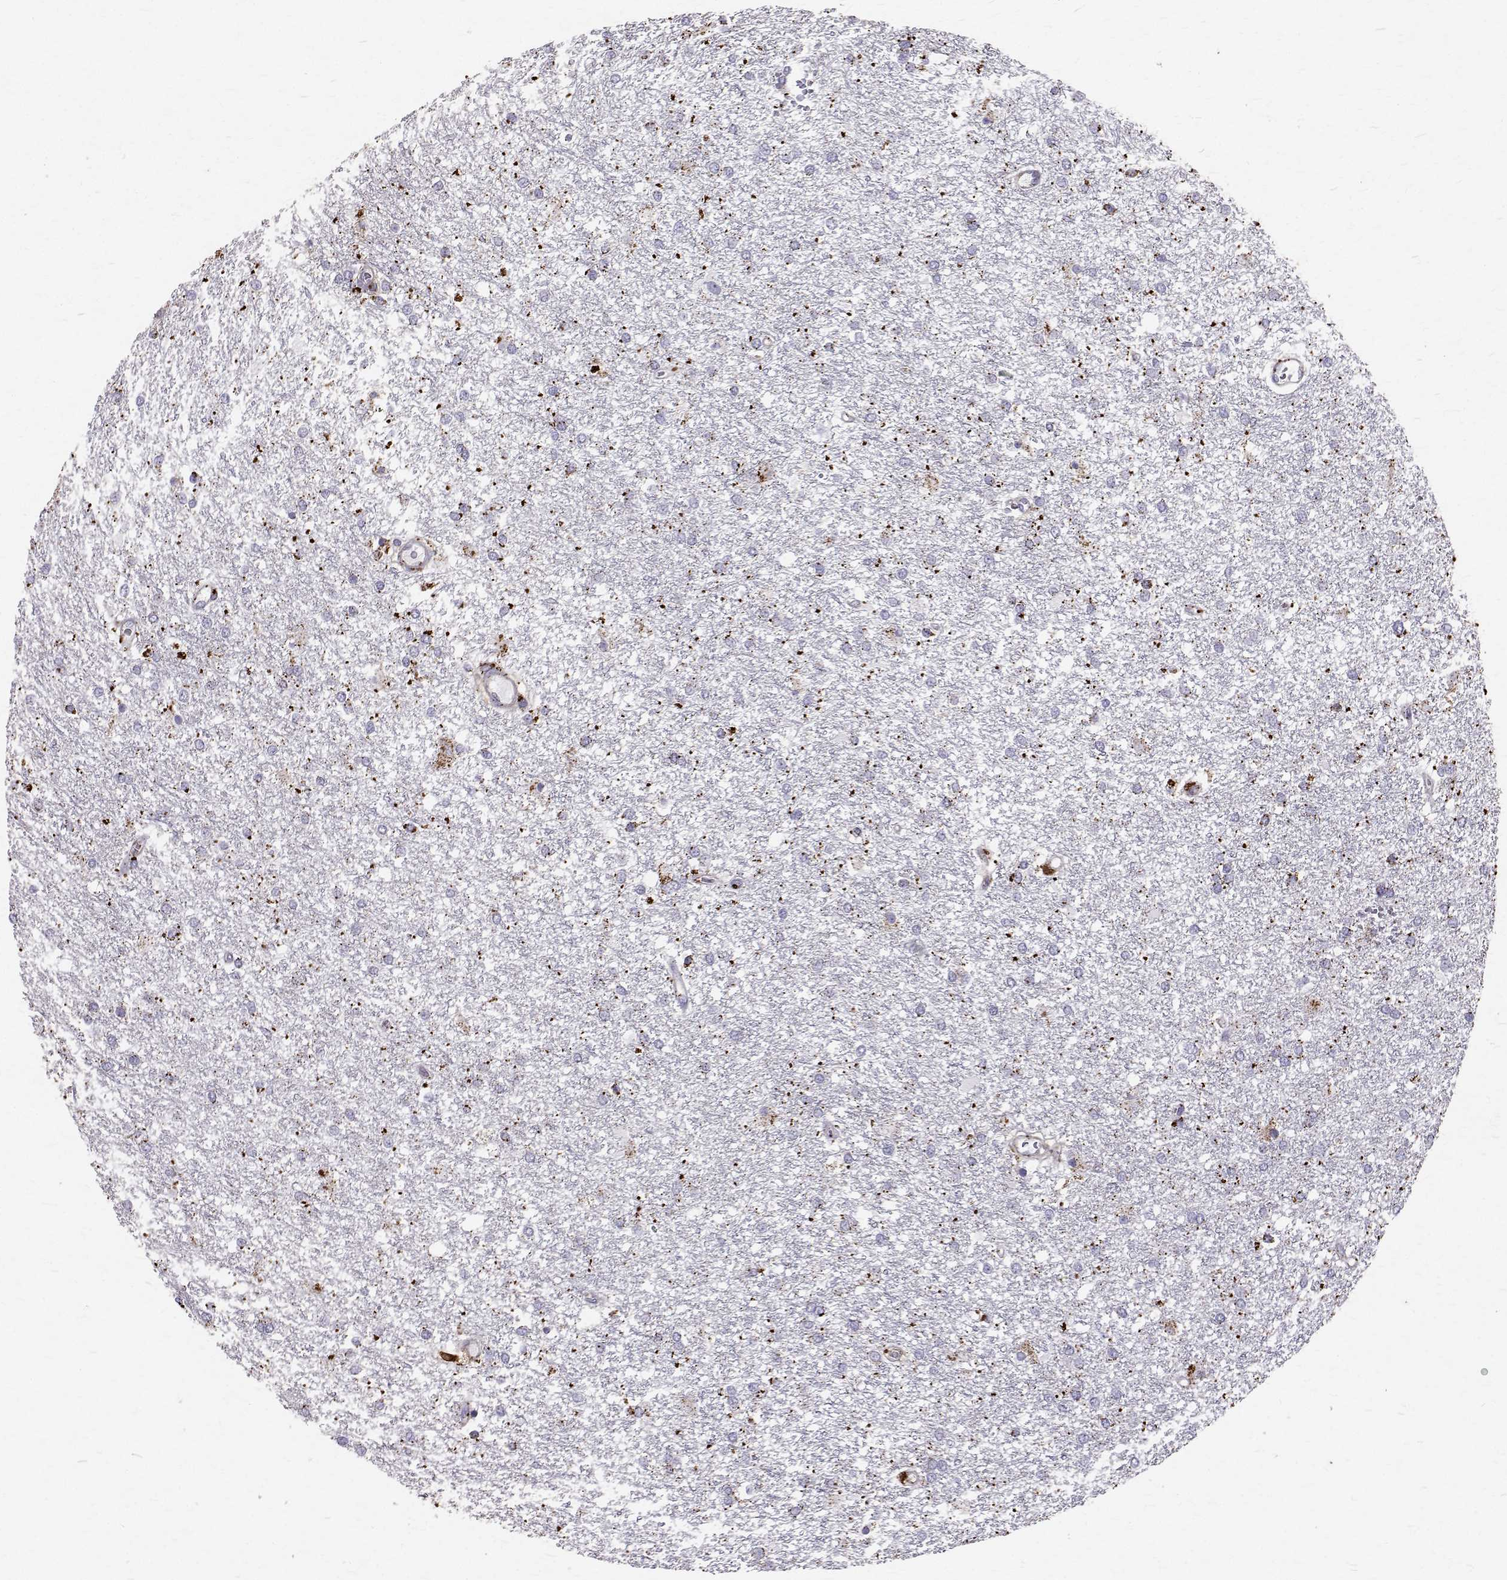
{"staining": {"intensity": "strong", "quantity": "<25%", "location": "cytoplasmic/membranous"}, "tissue": "glioma", "cell_type": "Tumor cells", "image_type": "cancer", "snomed": [{"axis": "morphology", "description": "Glioma, malignant, High grade"}, {"axis": "topography", "description": "Brain"}], "caption": "Human high-grade glioma (malignant) stained with a brown dye displays strong cytoplasmic/membranous positive positivity in about <25% of tumor cells.", "gene": "TPP1", "patient": {"sex": "female", "age": 61}}